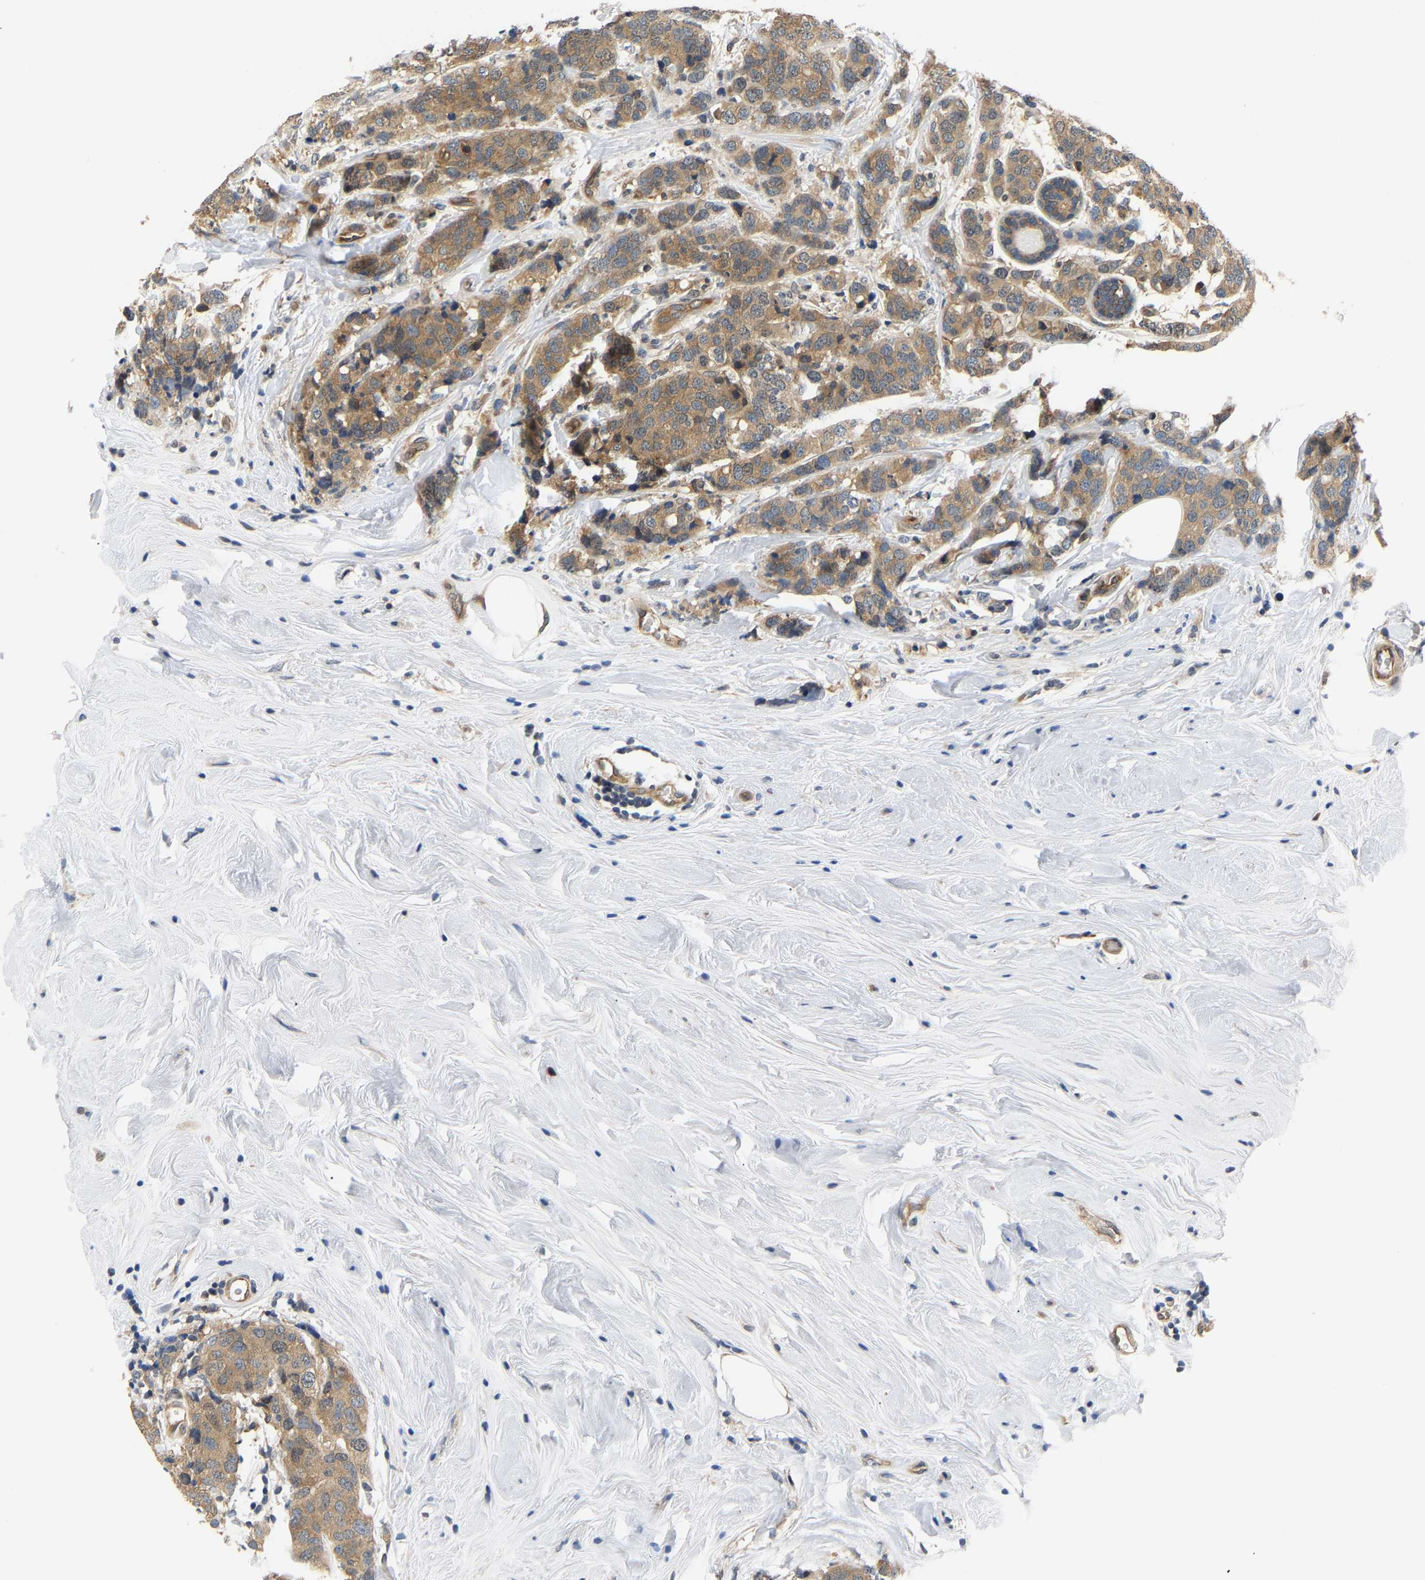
{"staining": {"intensity": "moderate", "quantity": ">75%", "location": "cytoplasmic/membranous"}, "tissue": "breast cancer", "cell_type": "Tumor cells", "image_type": "cancer", "snomed": [{"axis": "morphology", "description": "Lobular carcinoma"}, {"axis": "topography", "description": "Breast"}], "caption": "An image showing moderate cytoplasmic/membranous expression in approximately >75% of tumor cells in breast cancer, as visualized by brown immunohistochemical staining.", "gene": "ARHGEF12", "patient": {"sex": "female", "age": 59}}